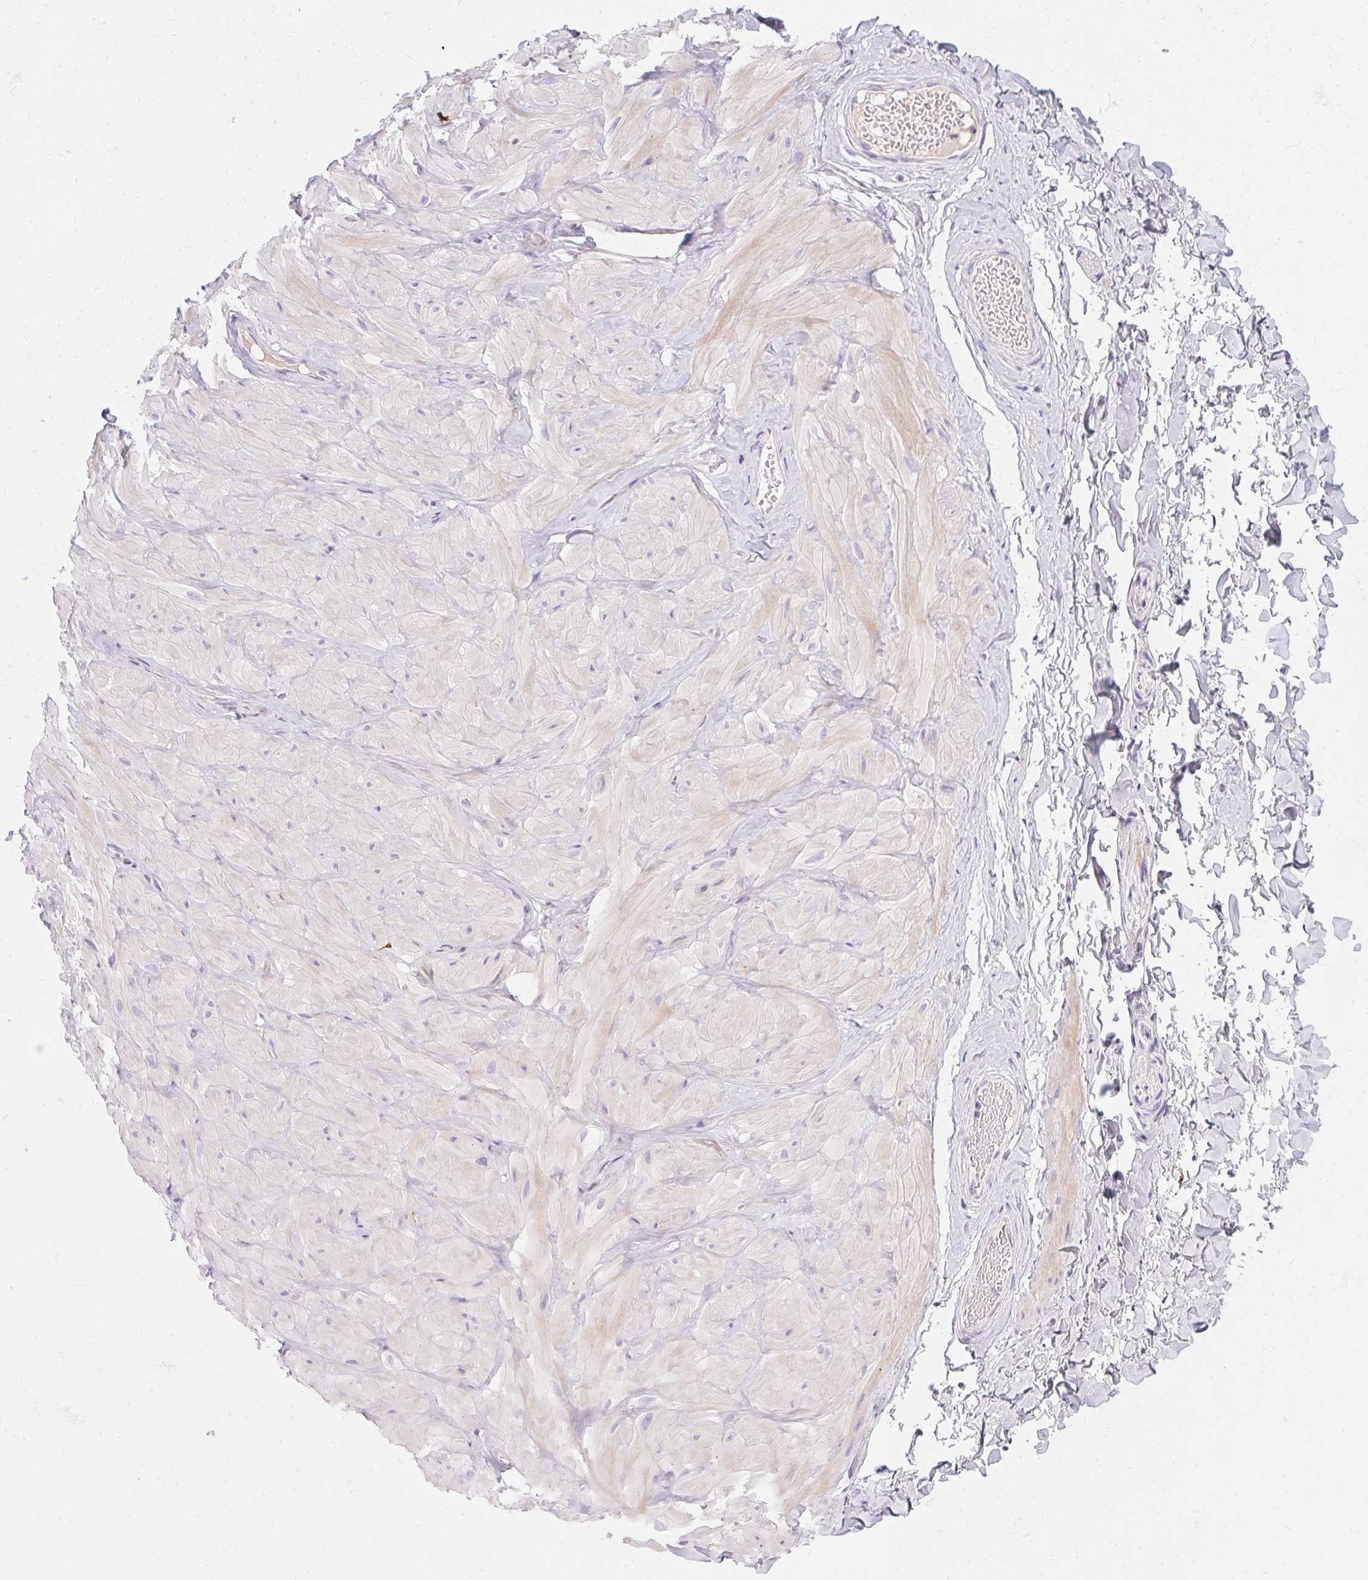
{"staining": {"intensity": "negative", "quantity": "none", "location": "none"}, "tissue": "adipose tissue", "cell_type": "Adipocytes", "image_type": "normal", "snomed": [{"axis": "morphology", "description": "Normal tissue, NOS"}, {"axis": "topography", "description": "Soft tissue"}, {"axis": "topography", "description": "Adipose tissue"}, {"axis": "topography", "description": "Vascular tissue"}, {"axis": "topography", "description": "Peripheral nerve tissue"}], "caption": "Immunohistochemical staining of normal adipose tissue displays no significant expression in adipocytes.", "gene": "TRIP13", "patient": {"sex": "male", "age": 29}}